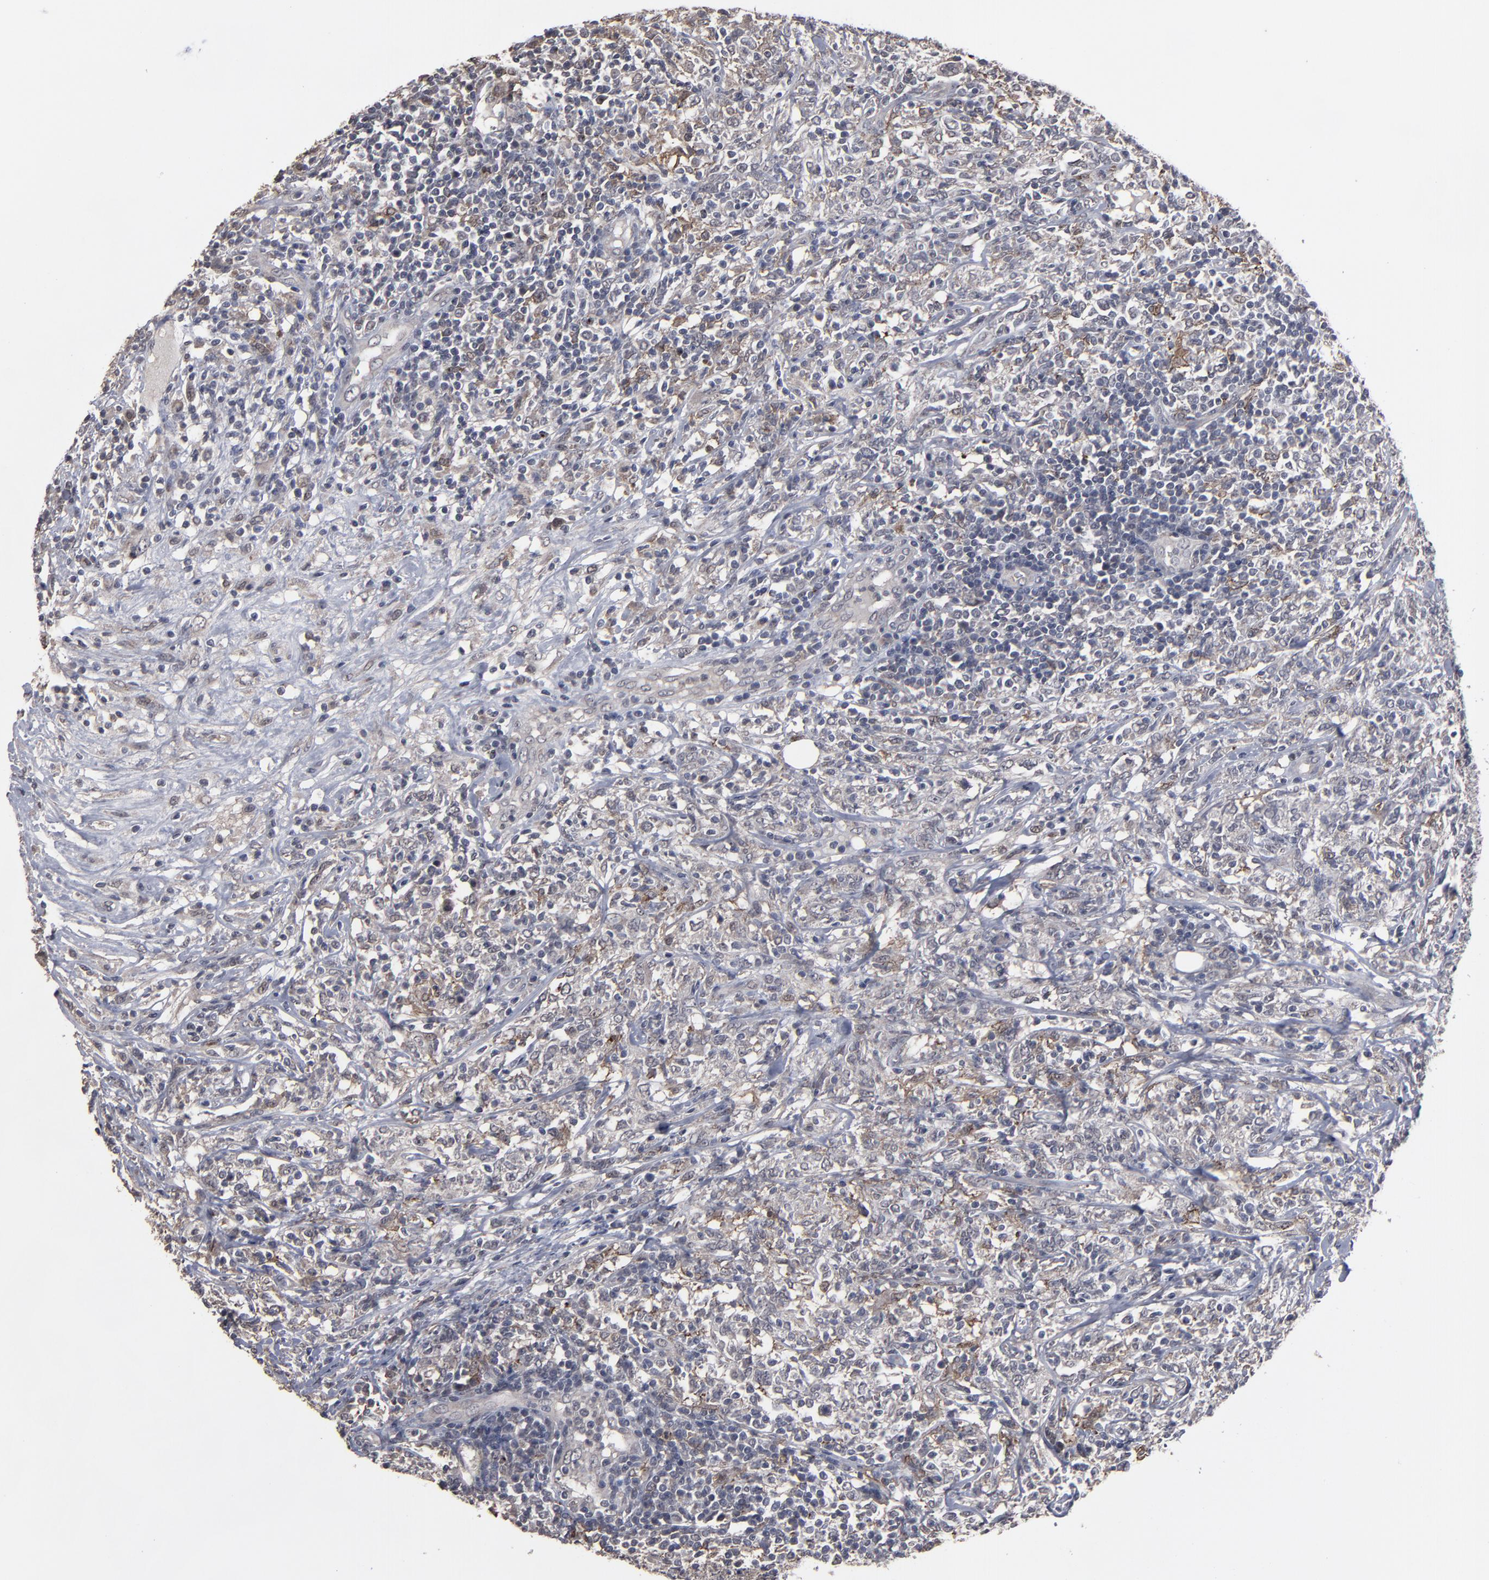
{"staining": {"intensity": "moderate", "quantity": "25%-75%", "location": "cytoplasmic/membranous"}, "tissue": "lymphoma", "cell_type": "Tumor cells", "image_type": "cancer", "snomed": [{"axis": "morphology", "description": "Malignant lymphoma, non-Hodgkin's type, High grade"}, {"axis": "topography", "description": "Lymph node"}], "caption": "Immunohistochemical staining of high-grade malignant lymphoma, non-Hodgkin's type displays medium levels of moderate cytoplasmic/membranous expression in approximately 25%-75% of tumor cells.", "gene": "SLC22A17", "patient": {"sex": "female", "age": 84}}